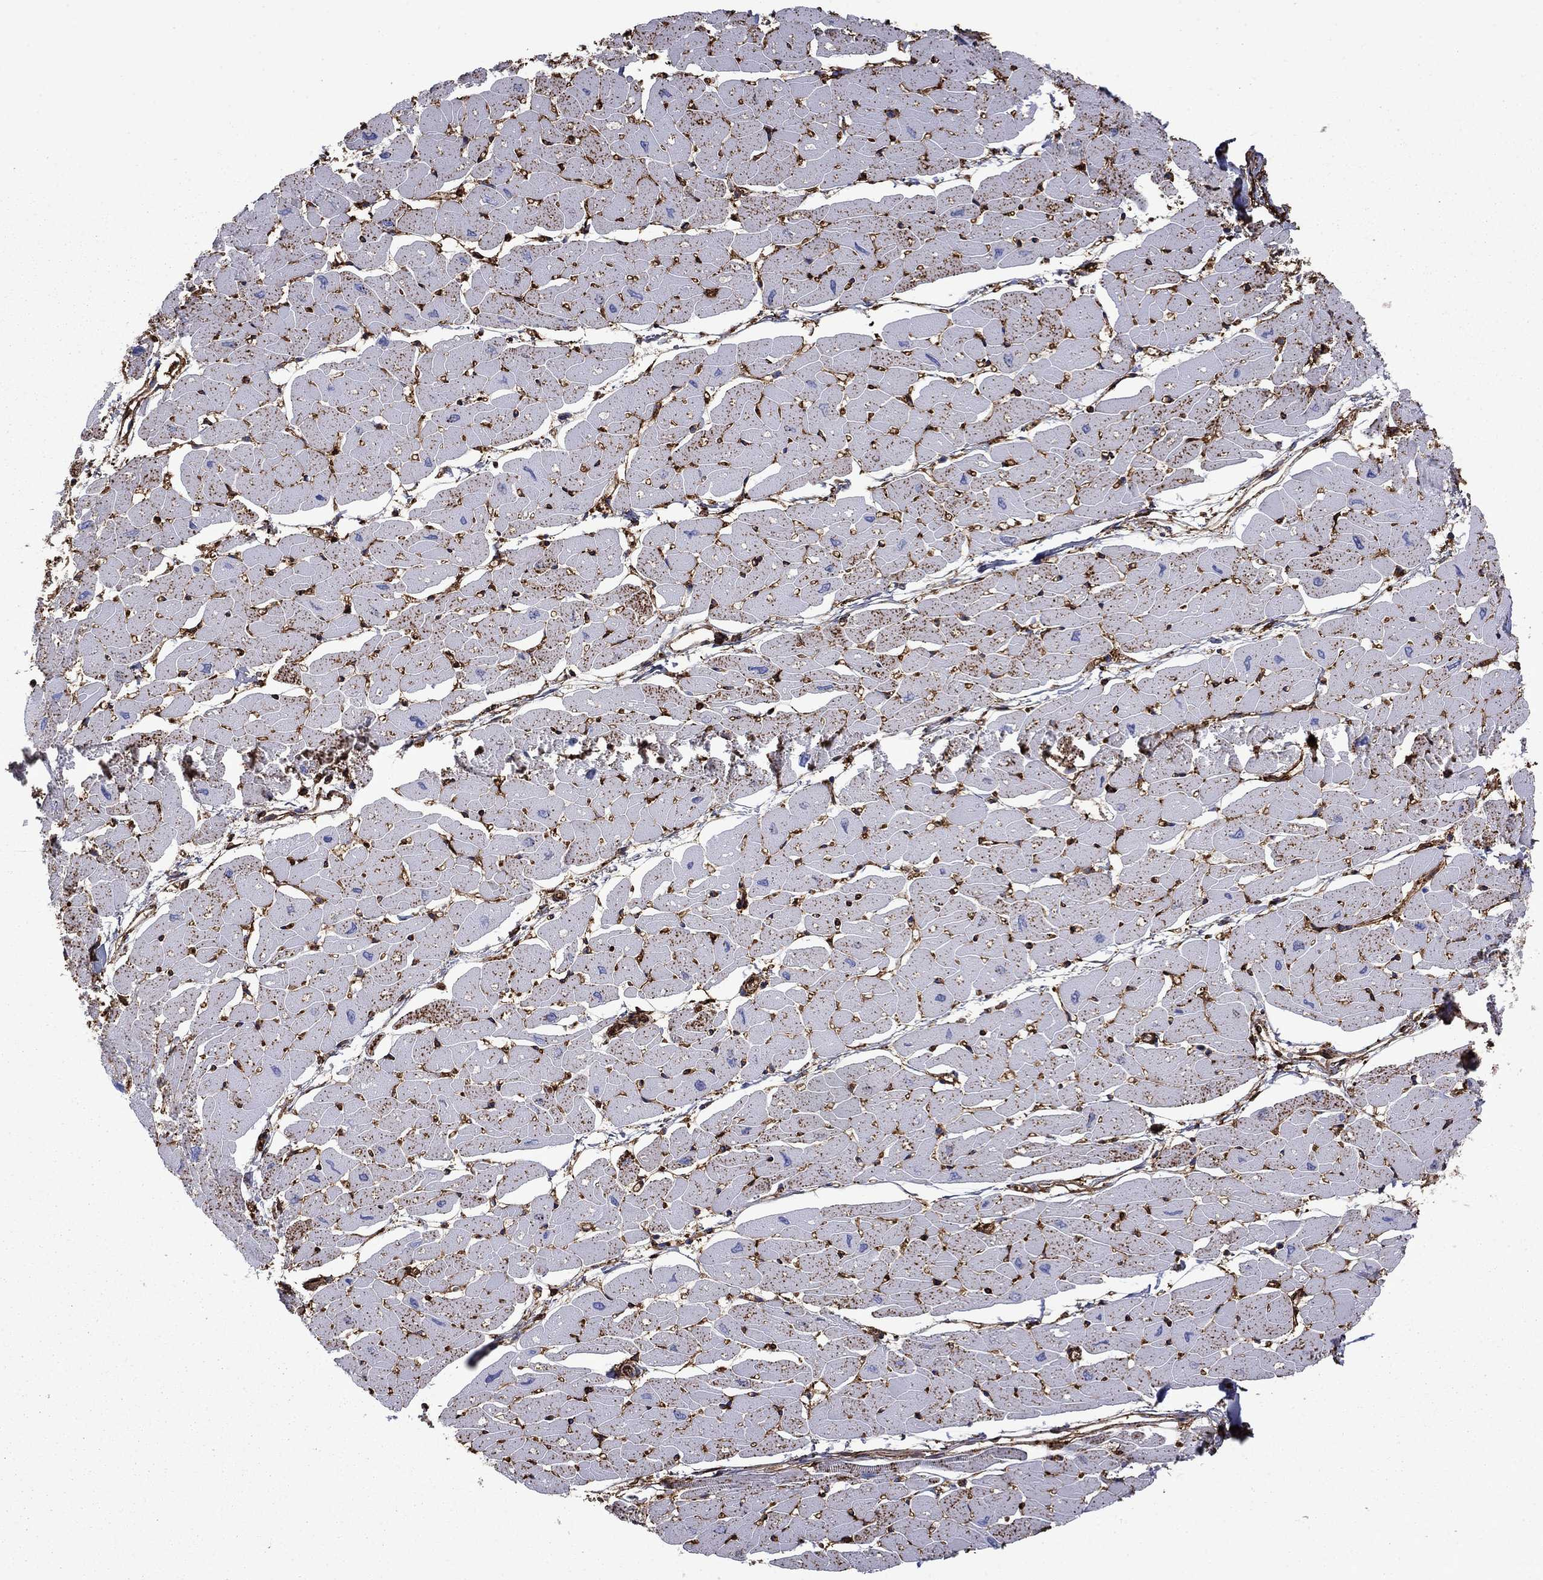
{"staining": {"intensity": "negative", "quantity": "none", "location": "none"}, "tissue": "heart muscle", "cell_type": "Cardiomyocytes", "image_type": "normal", "snomed": [{"axis": "morphology", "description": "Normal tissue, NOS"}, {"axis": "topography", "description": "Heart"}], "caption": "Cardiomyocytes show no significant staining in normal heart muscle.", "gene": "PLAU", "patient": {"sex": "male", "age": 57}}